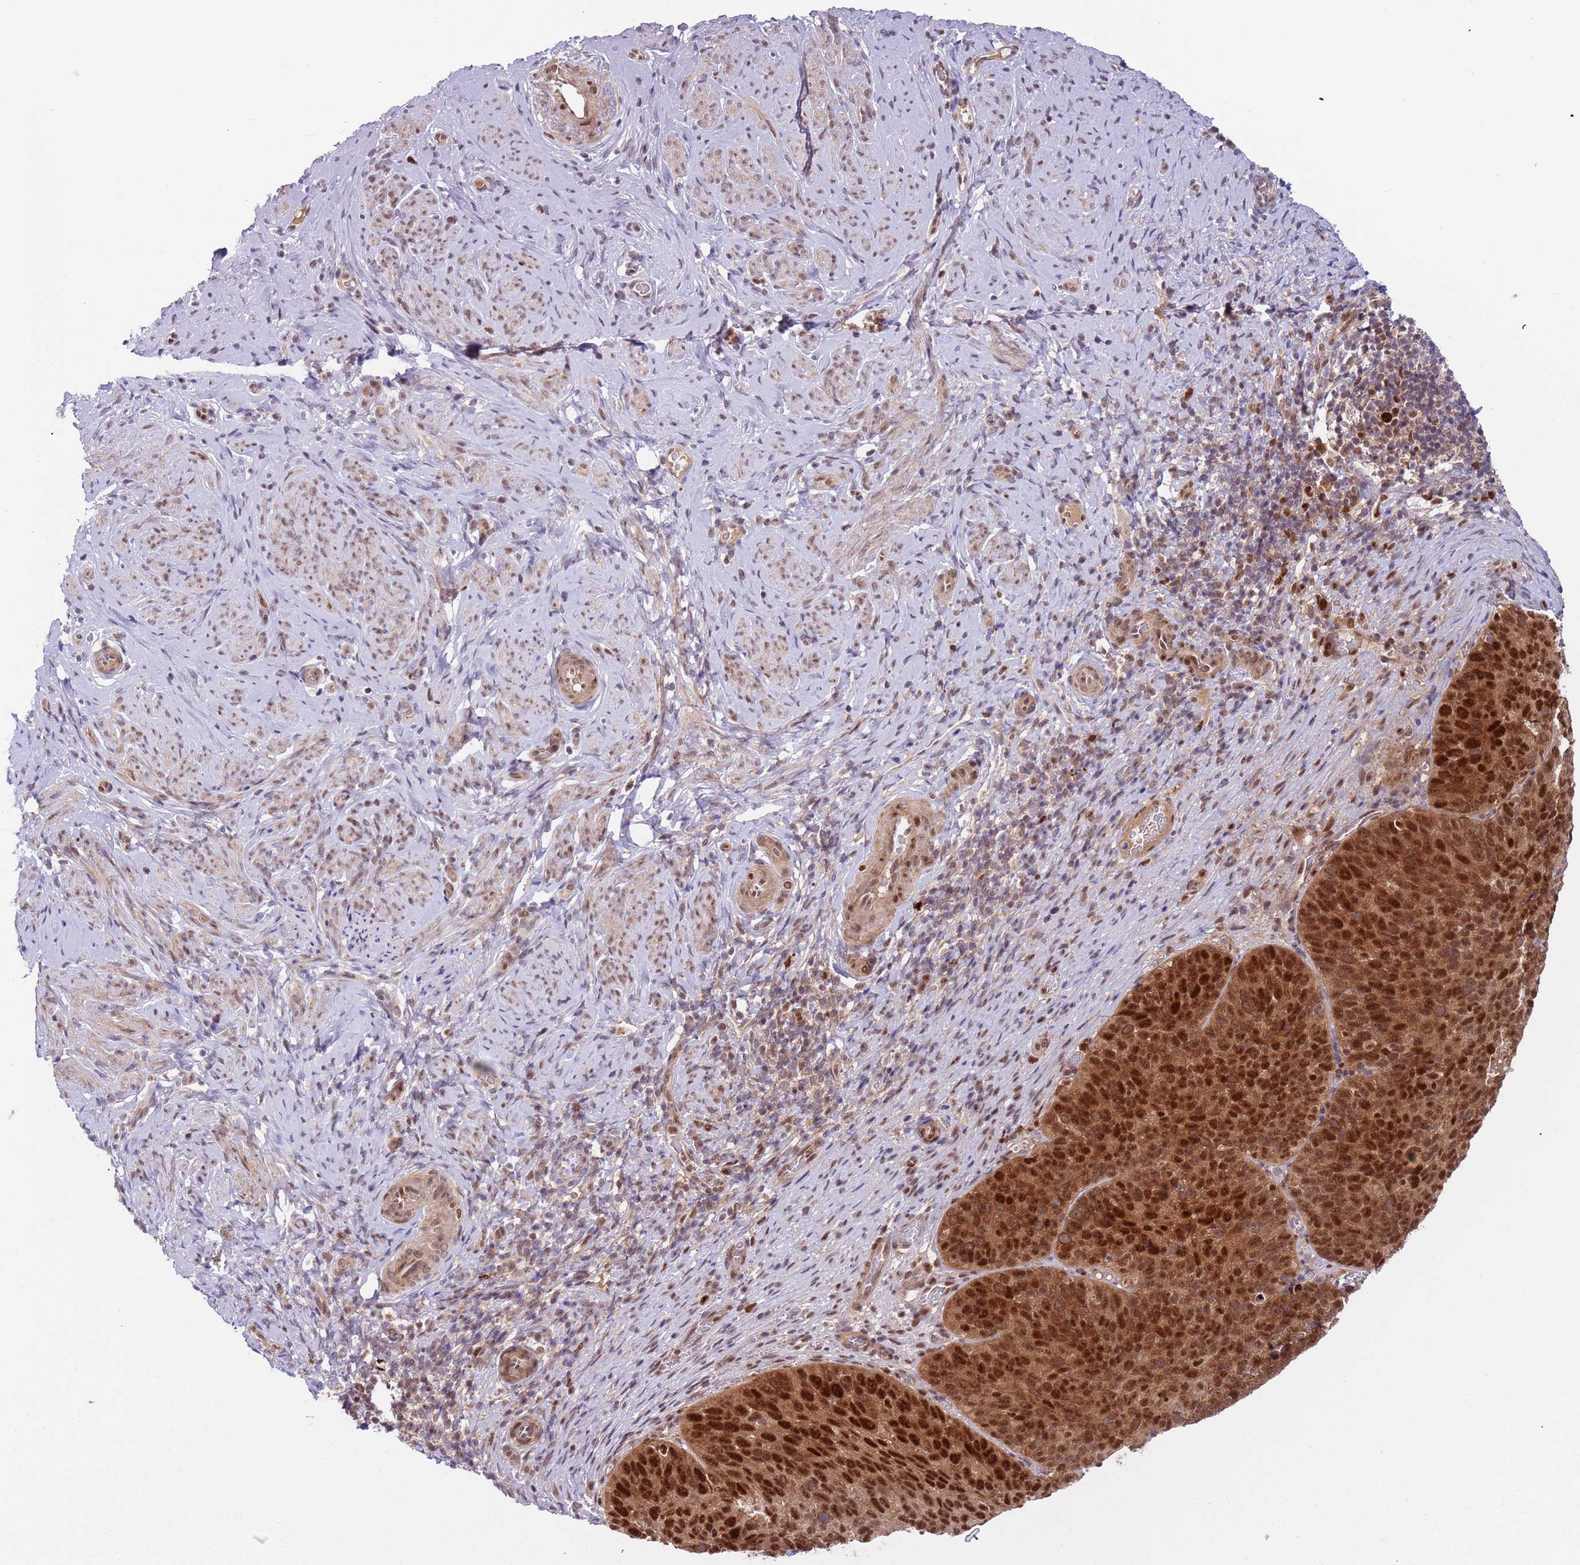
{"staining": {"intensity": "strong", "quantity": ">75%", "location": "nuclear"}, "tissue": "cervical cancer", "cell_type": "Tumor cells", "image_type": "cancer", "snomed": [{"axis": "morphology", "description": "Squamous cell carcinoma, NOS"}, {"axis": "topography", "description": "Cervix"}], "caption": "Human squamous cell carcinoma (cervical) stained with a protein marker demonstrates strong staining in tumor cells.", "gene": "RMND5B", "patient": {"sex": "female", "age": 80}}